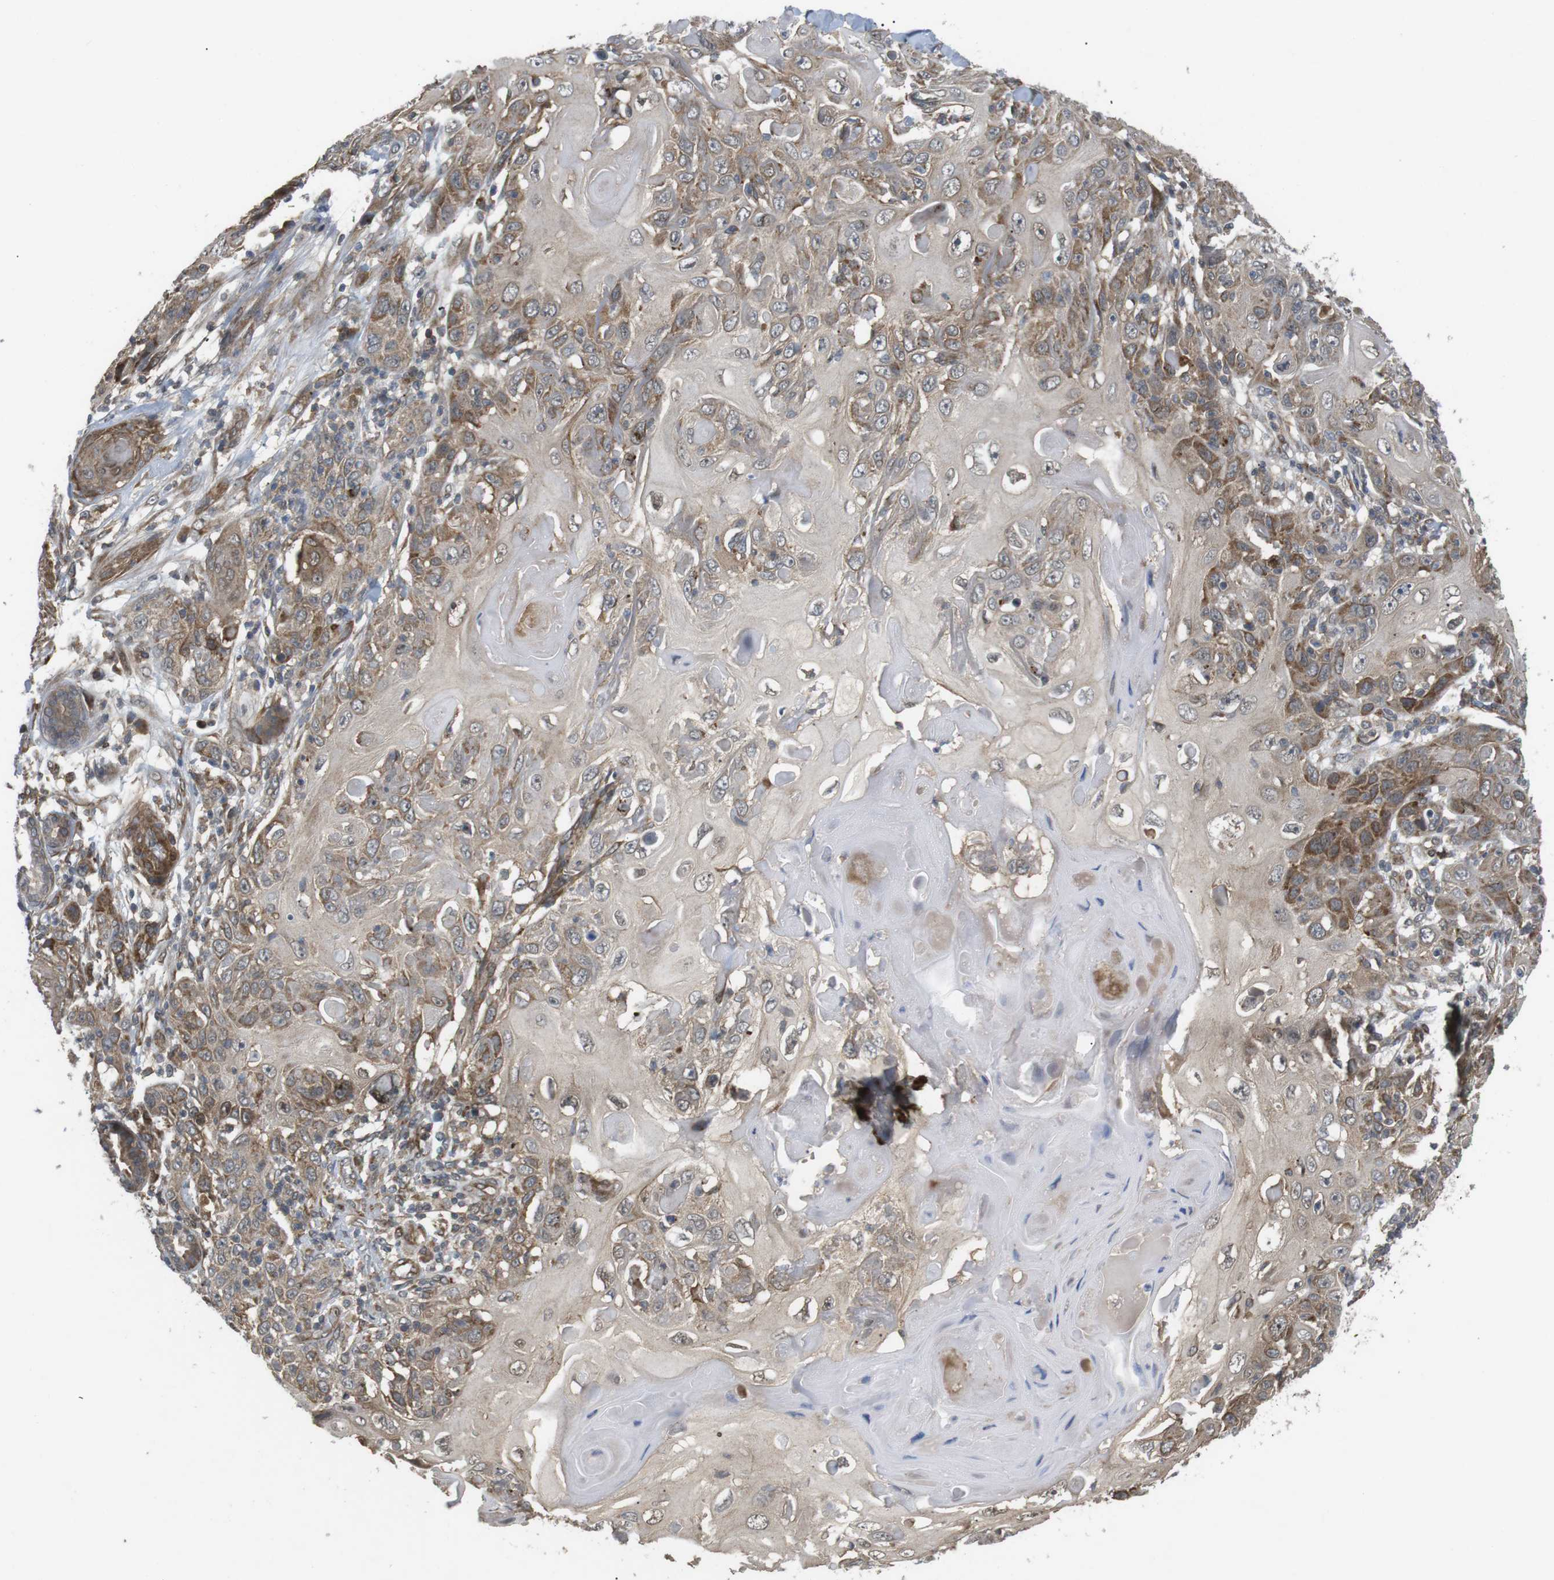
{"staining": {"intensity": "moderate", "quantity": "25%-75%", "location": "cytoplasmic/membranous"}, "tissue": "skin cancer", "cell_type": "Tumor cells", "image_type": "cancer", "snomed": [{"axis": "morphology", "description": "Squamous cell carcinoma, NOS"}, {"axis": "topography", "description": "Skin"}], "caption": "Brown immunohistochemical staining in human skin cancer (squamous cell carcinoma) displays moderate cytoplasmic/membranous staining in about 25%-75% of tumor cells.", "gene": "KANK2", "patient": {"sex": "female", "age": 88}}